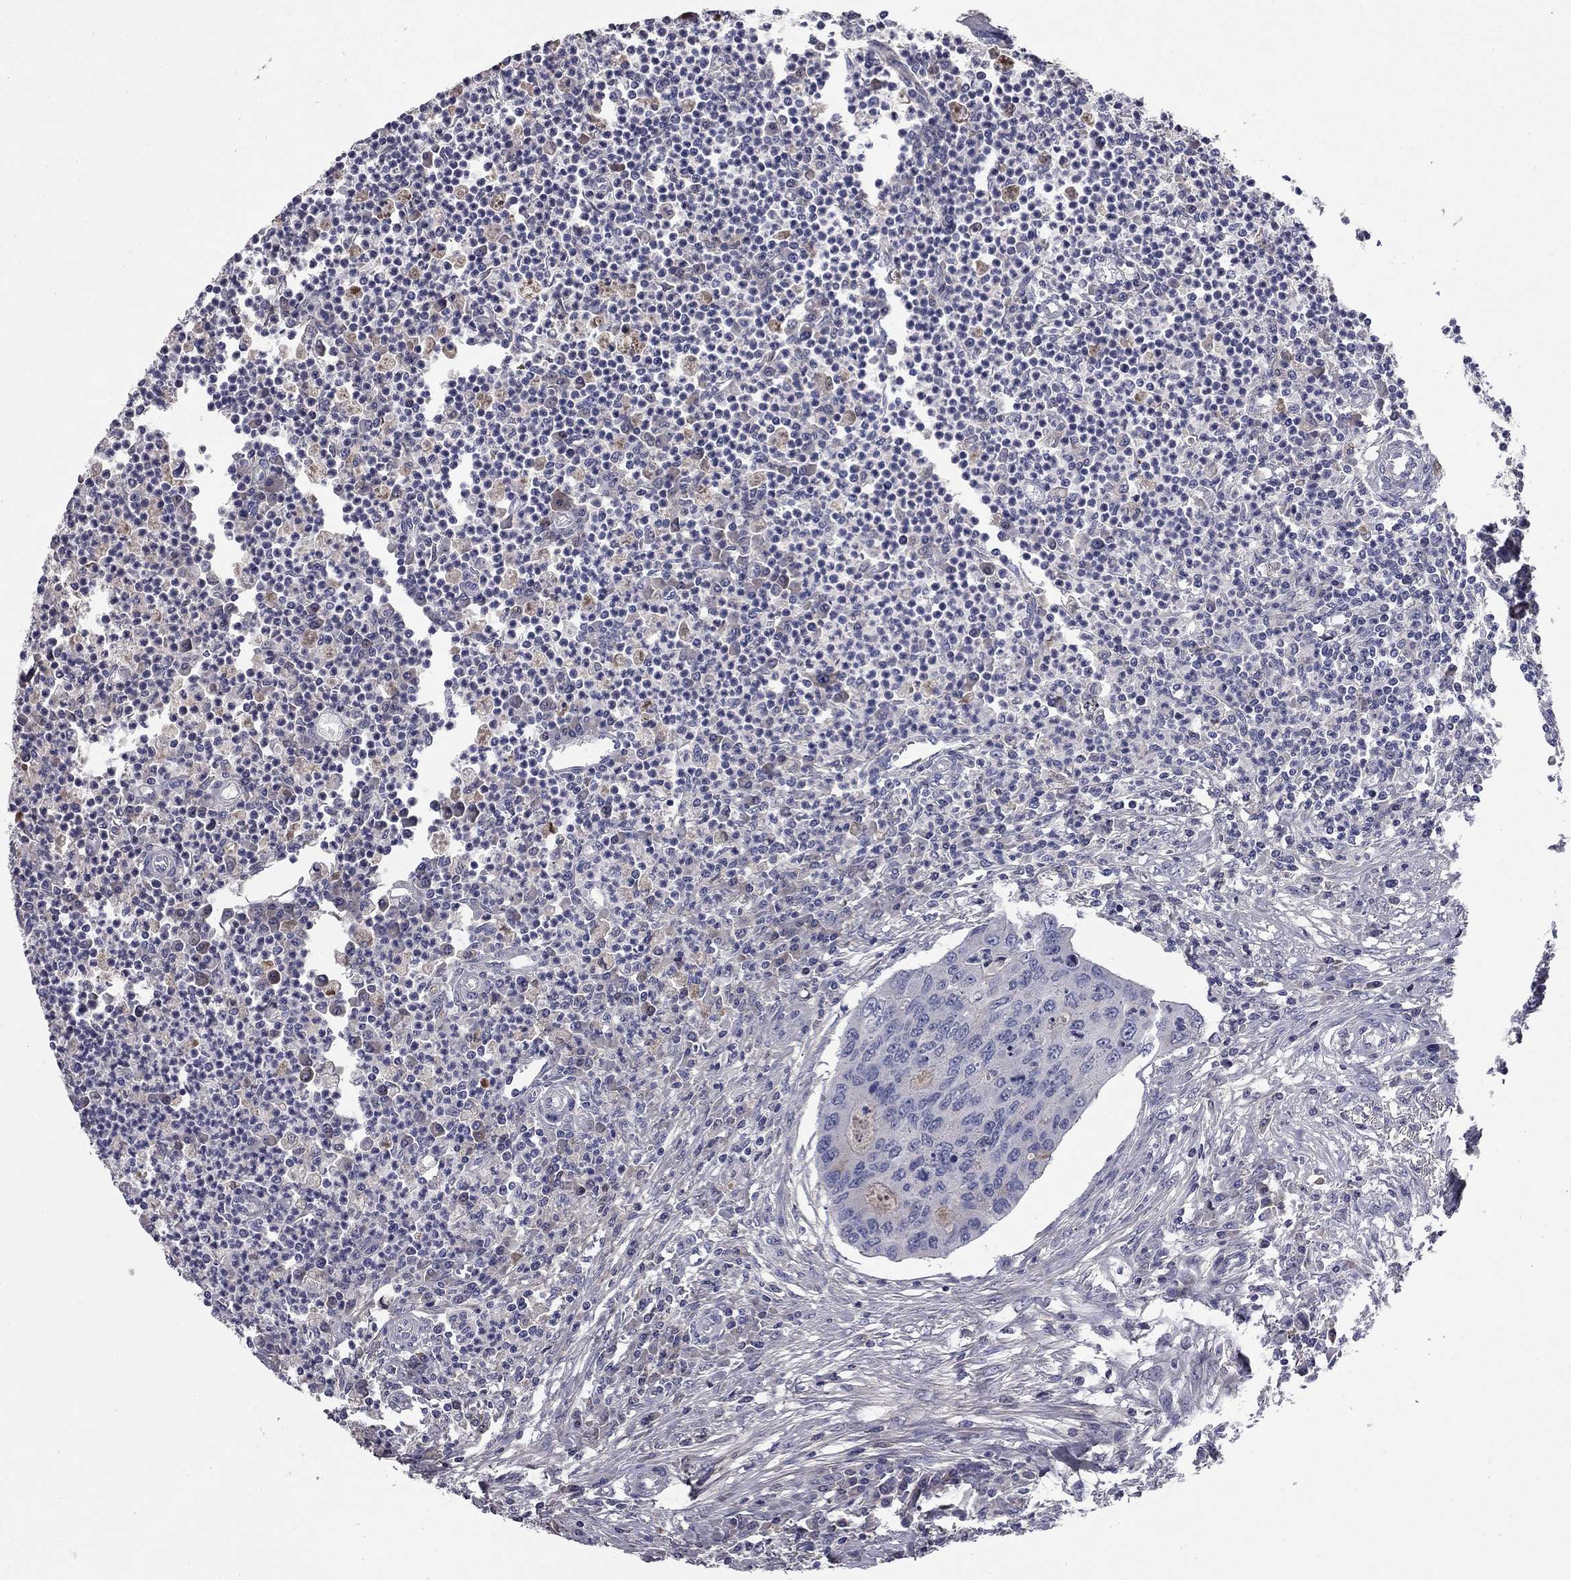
{"staining": {"intensity": "negative", "quantity": "none", "location": "none"}, "tissue": "colorectal cancer", "cell_type": "Tumor cells", "image_type": "cancer", "snomed": [{"axis": "morphology", "description": "Adenocarcinoma, NOS"}, {"axis": "topography", "description": "Colon"}], "caption": "An immunohistochemistry (IHC) micrograph of colorectal cancer is shown. There is no staining in tumor cells of colorectal cancer.", "gene": "COL2A1", "patient": {"sex": "male", "age": 53}}